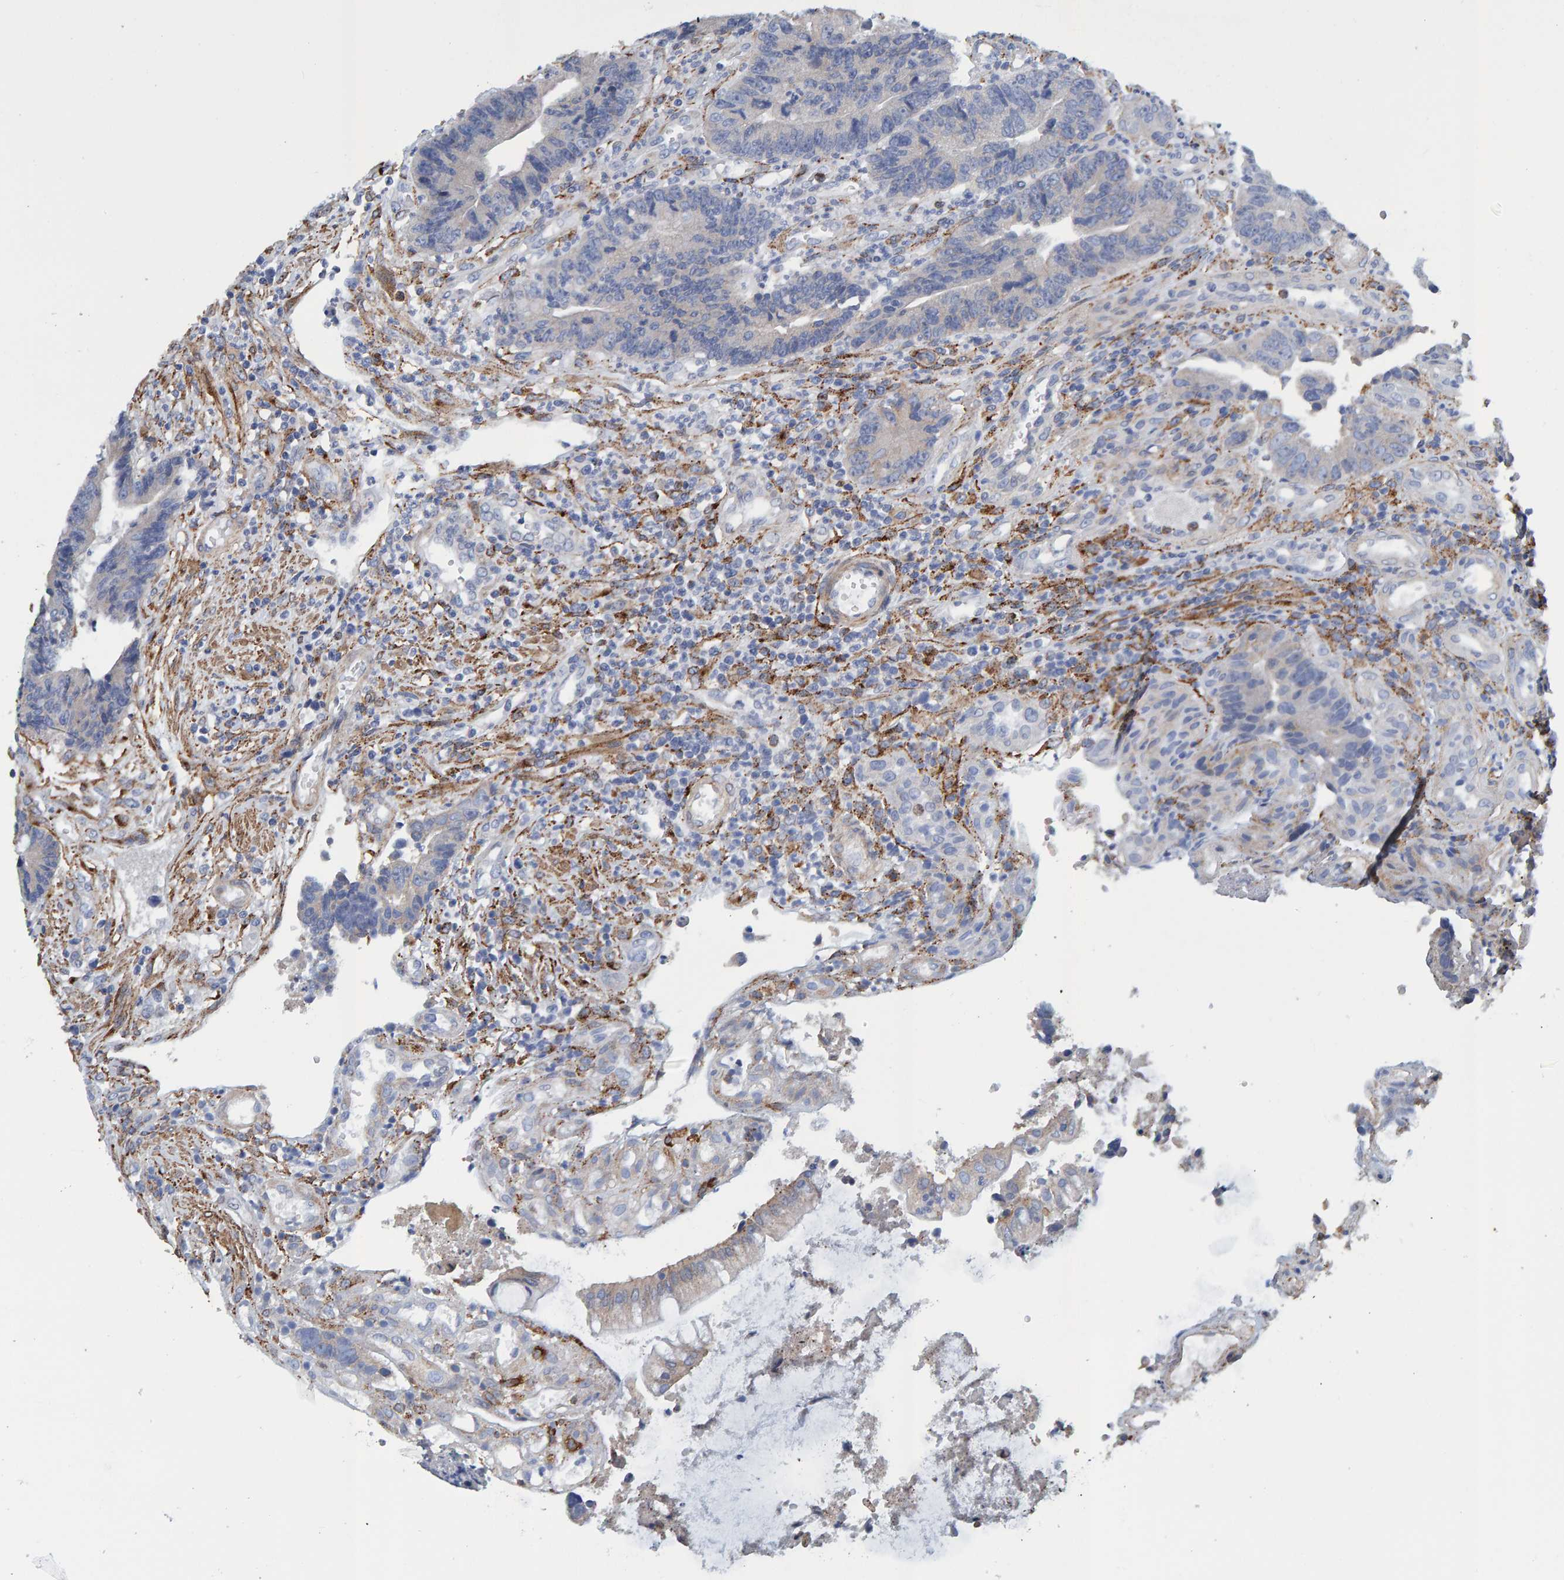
{"staining": {"intensity": "negative", "quantity": "none", "location": "none"}, "tissue": "colorectal cancer", "cell_type": "Tumor cells", "image_type": "cancer", "snomed": [{"axis": "morphology", "description": "Adenocarcinoma, NOS"}, {"axis": "topography", "description": "Rectum"}], "caption": "Tumor cells are negative for brown protein staining in colorectal cancer (adenocarcinoma).", "gene": "LRP1", "patient": {"sex": "male", "age": 84}}